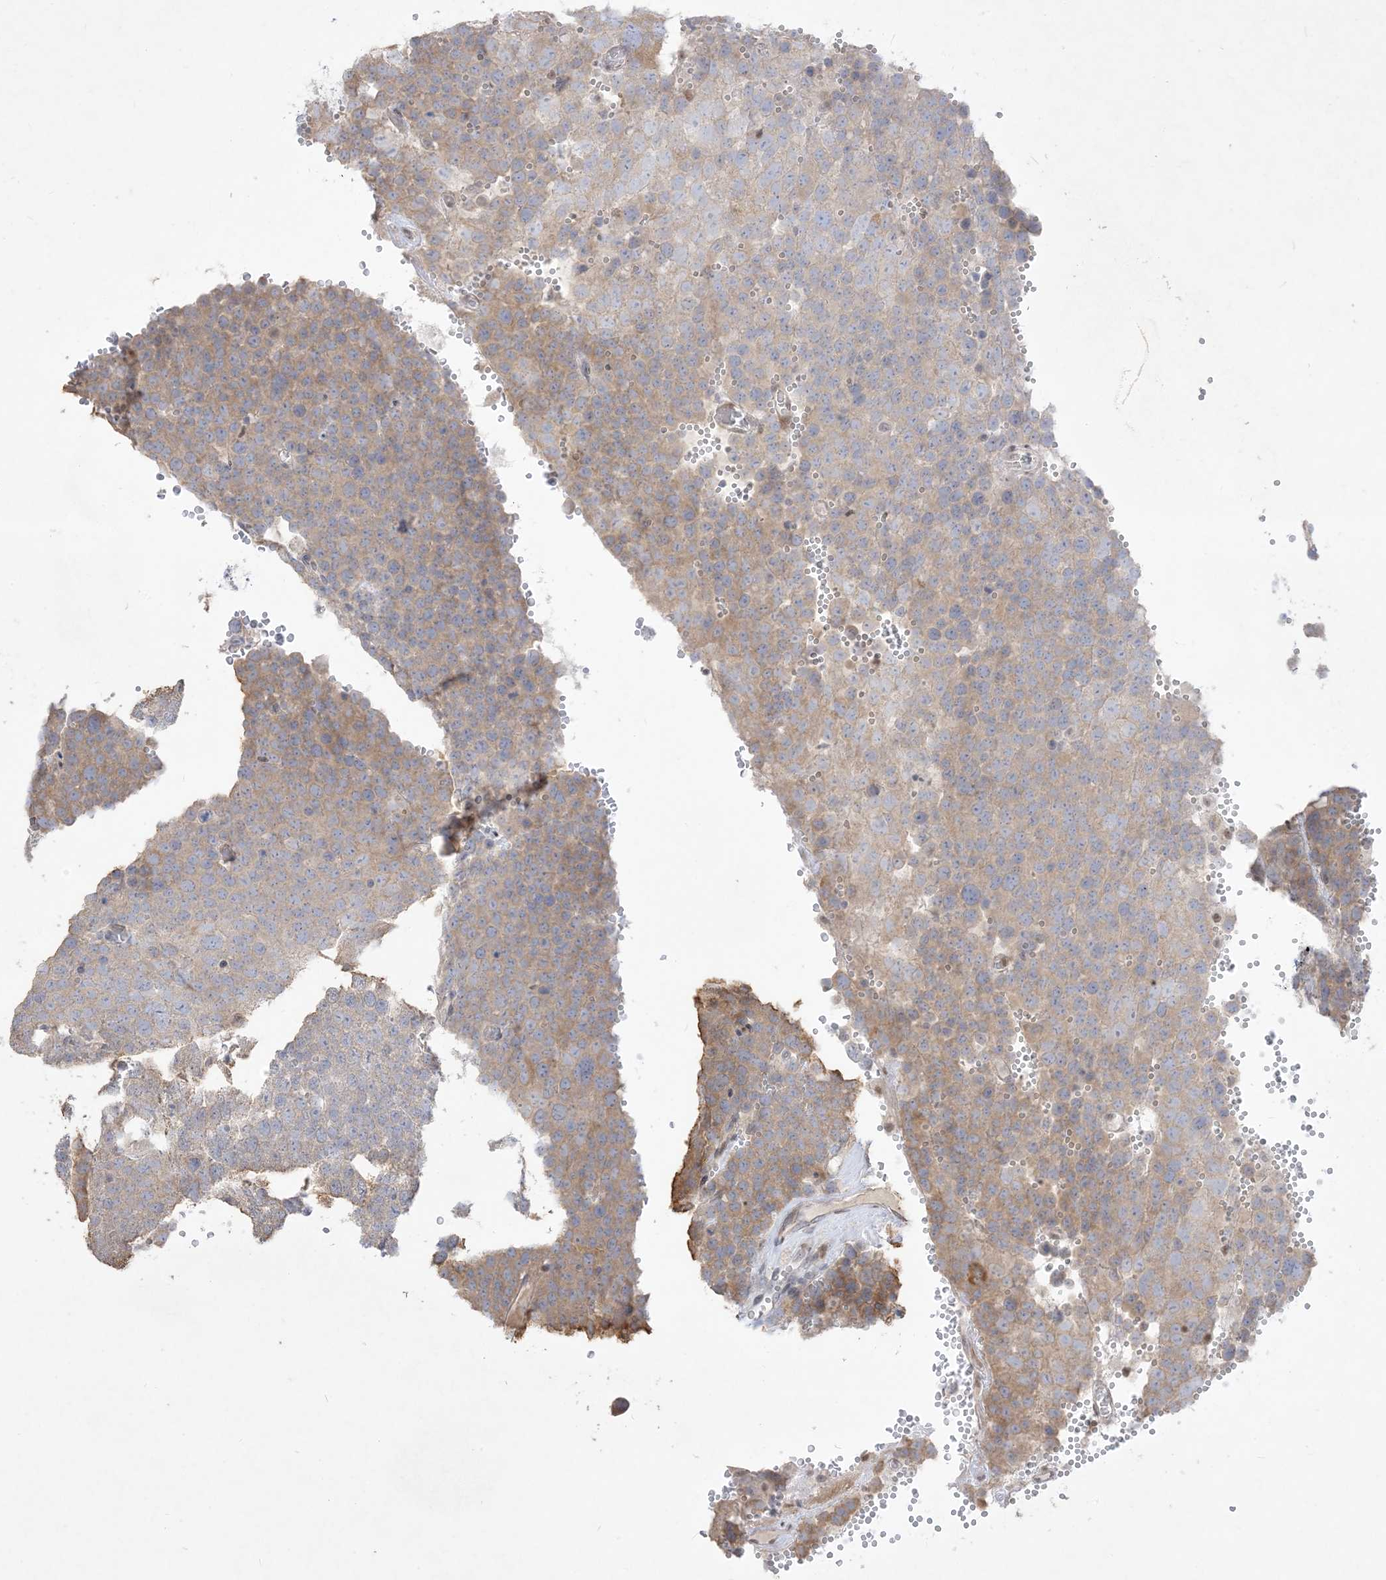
{"staining": {"intensity": "moderate", "quantity": ">75%", "location": "cytoplasmic/membranous"}, "tissue": "testis cancer", "cell_type": "Tumor cells", "image_type": "cancer", "snomed": [{"axis": "morphology", "description": "Seminoma, NOS"}, {"axis": "topography", "description": "Testis"}], "caption": "Approximately >75% of tumor cells in seminoma (testis) show moderate cytoplasmic/membranous protein expression as visualized by brown immunohistochemical staining.", "gene": "BHLHE40", "patient": {"sex": "male", "age": 71}}